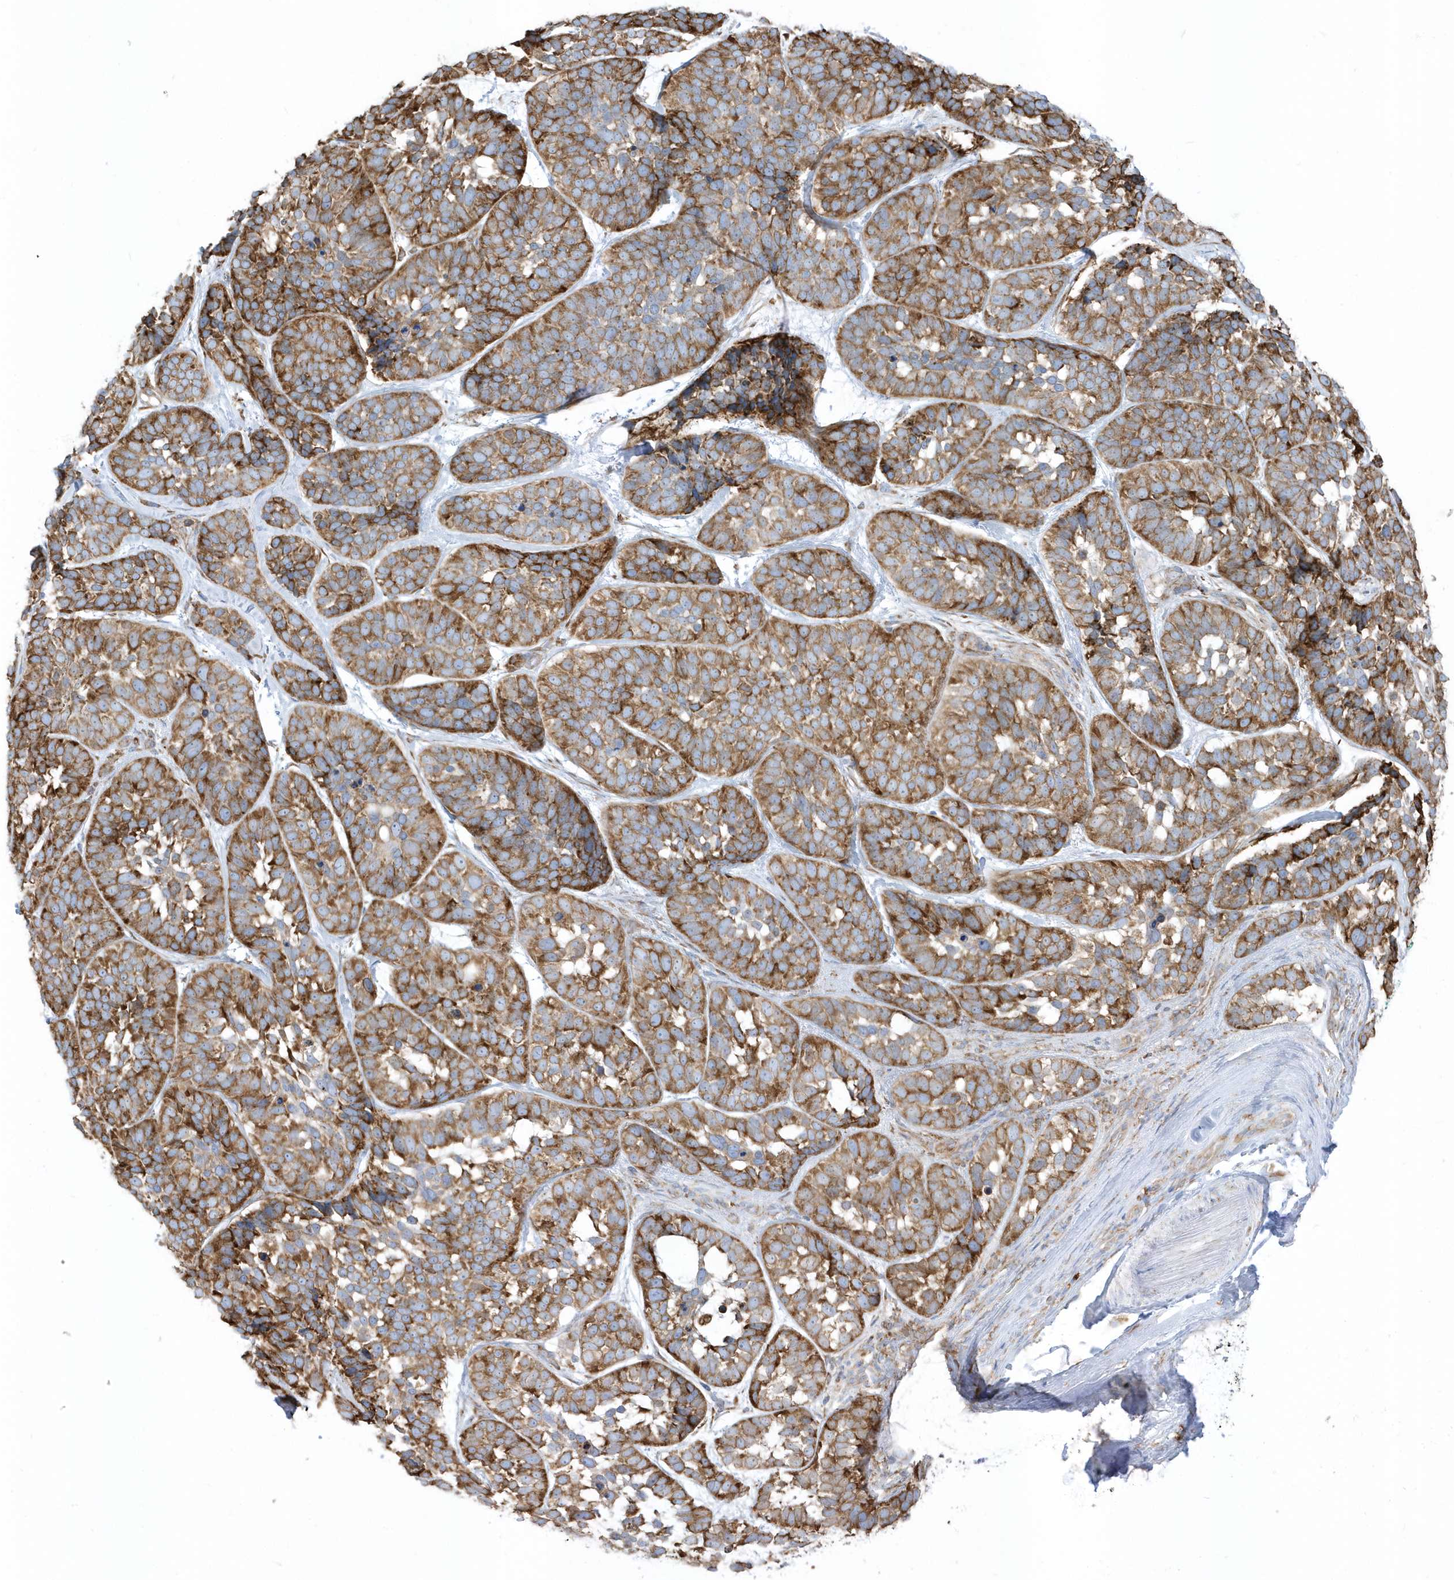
{"staining": {"intensity": "strong", "quantity": ">75%", "location": "cytoplasmic/membranous"}, "tissue": "skin cancer", "cell_type": "Tumor cells", "image_type": "cancer", "snomed": [{"axis": "morphology", "description": "Basal cell carcinoma"}, {"axis": "topography", "description": "Skin"}], "caption": "Skin cancer stained for a protein (brown) shows strong cytoplasmic/membranous positive expression in about >75% of tumor cells.", "gene": "PDIA6", "patient": {"sex": "male", "age": 62}}